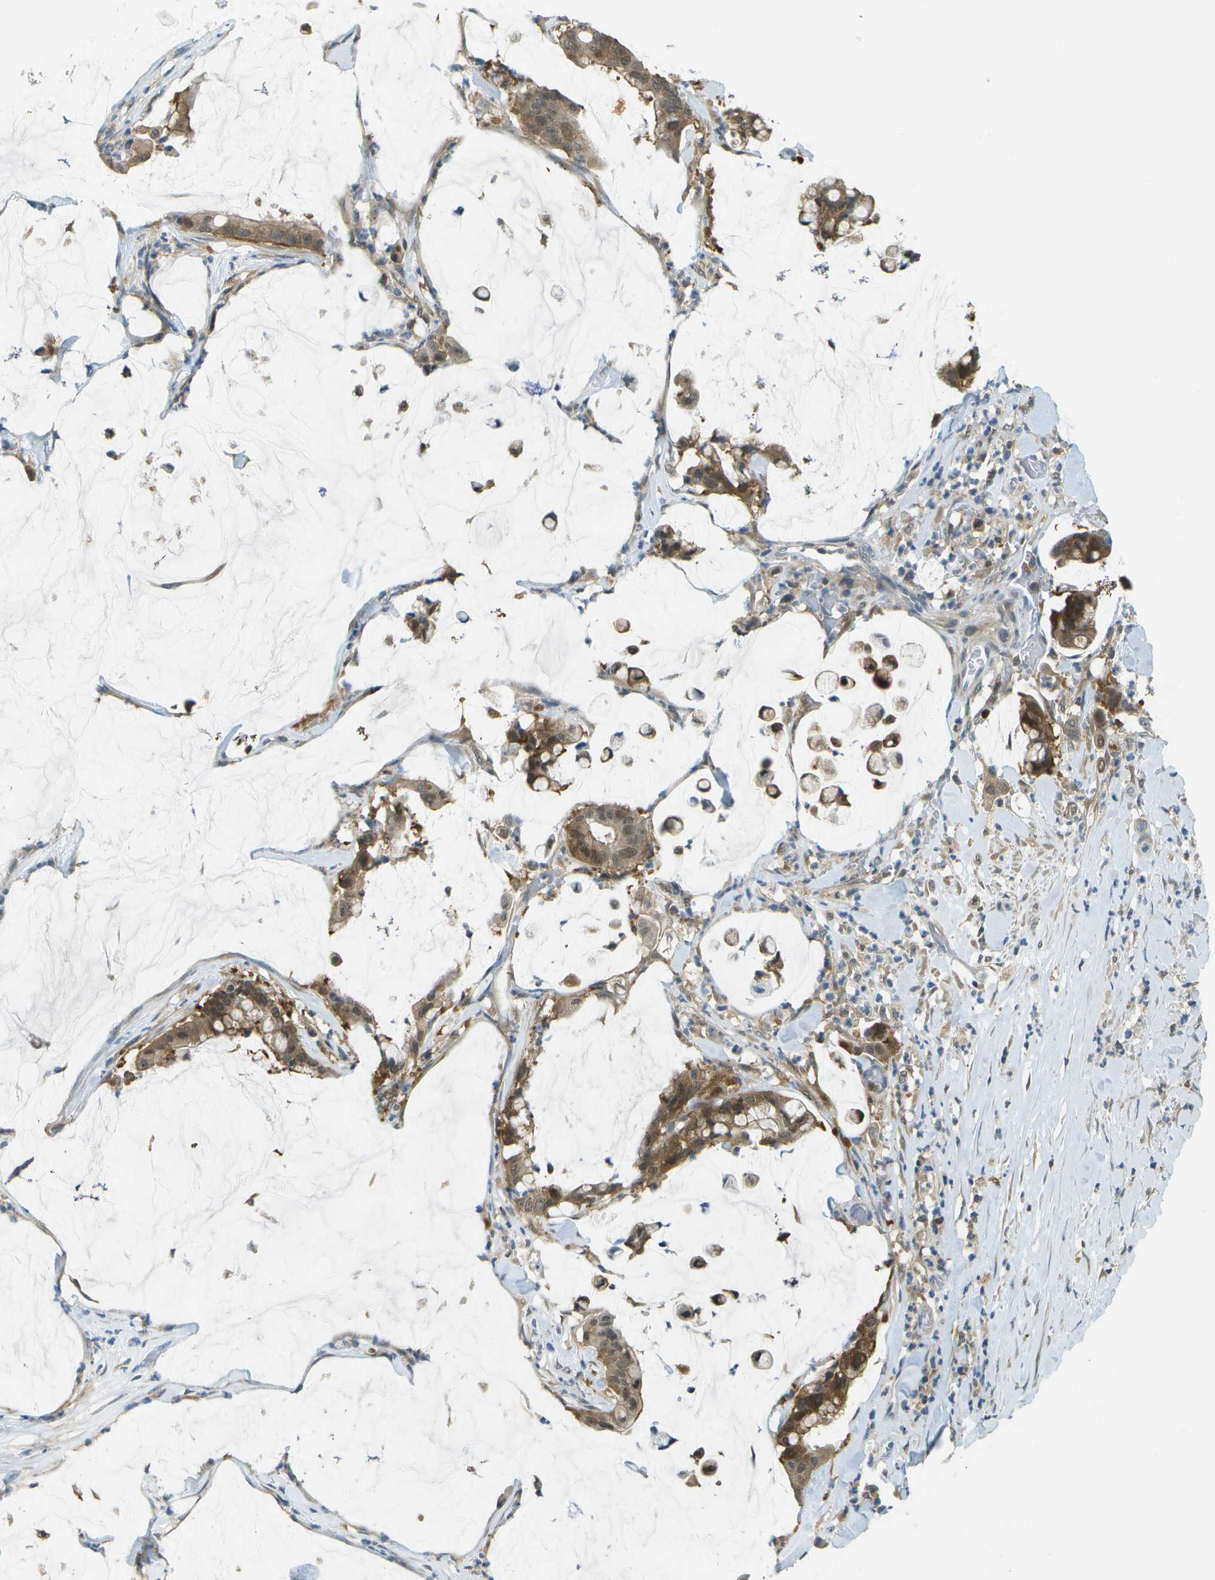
{"staining": {"intensity": "moderate", "quantity": ">75%", "location": "cytoplasmic/membranous"}, "tissue": "pancreatic cancer", "cell_type": "Tumor cells", "image_type": "cancer", "snomed": [{"axis": "morphology", "description": "Adenocarcinoma, NOS"}, {"axis": "topography", "description": "Pancreas"}], "caption": "A brown stain shows moderate cytoplasmic/membranous positivity of a protein in adenocarcinoma (pancreatic) tumor cells. (DAB (3,3'-diaminobenzidine) IHC, brown staining for protein, blue staining for nuclei).", "gene": "CDH23", "patient": {"sex": "male", "age": 41}}